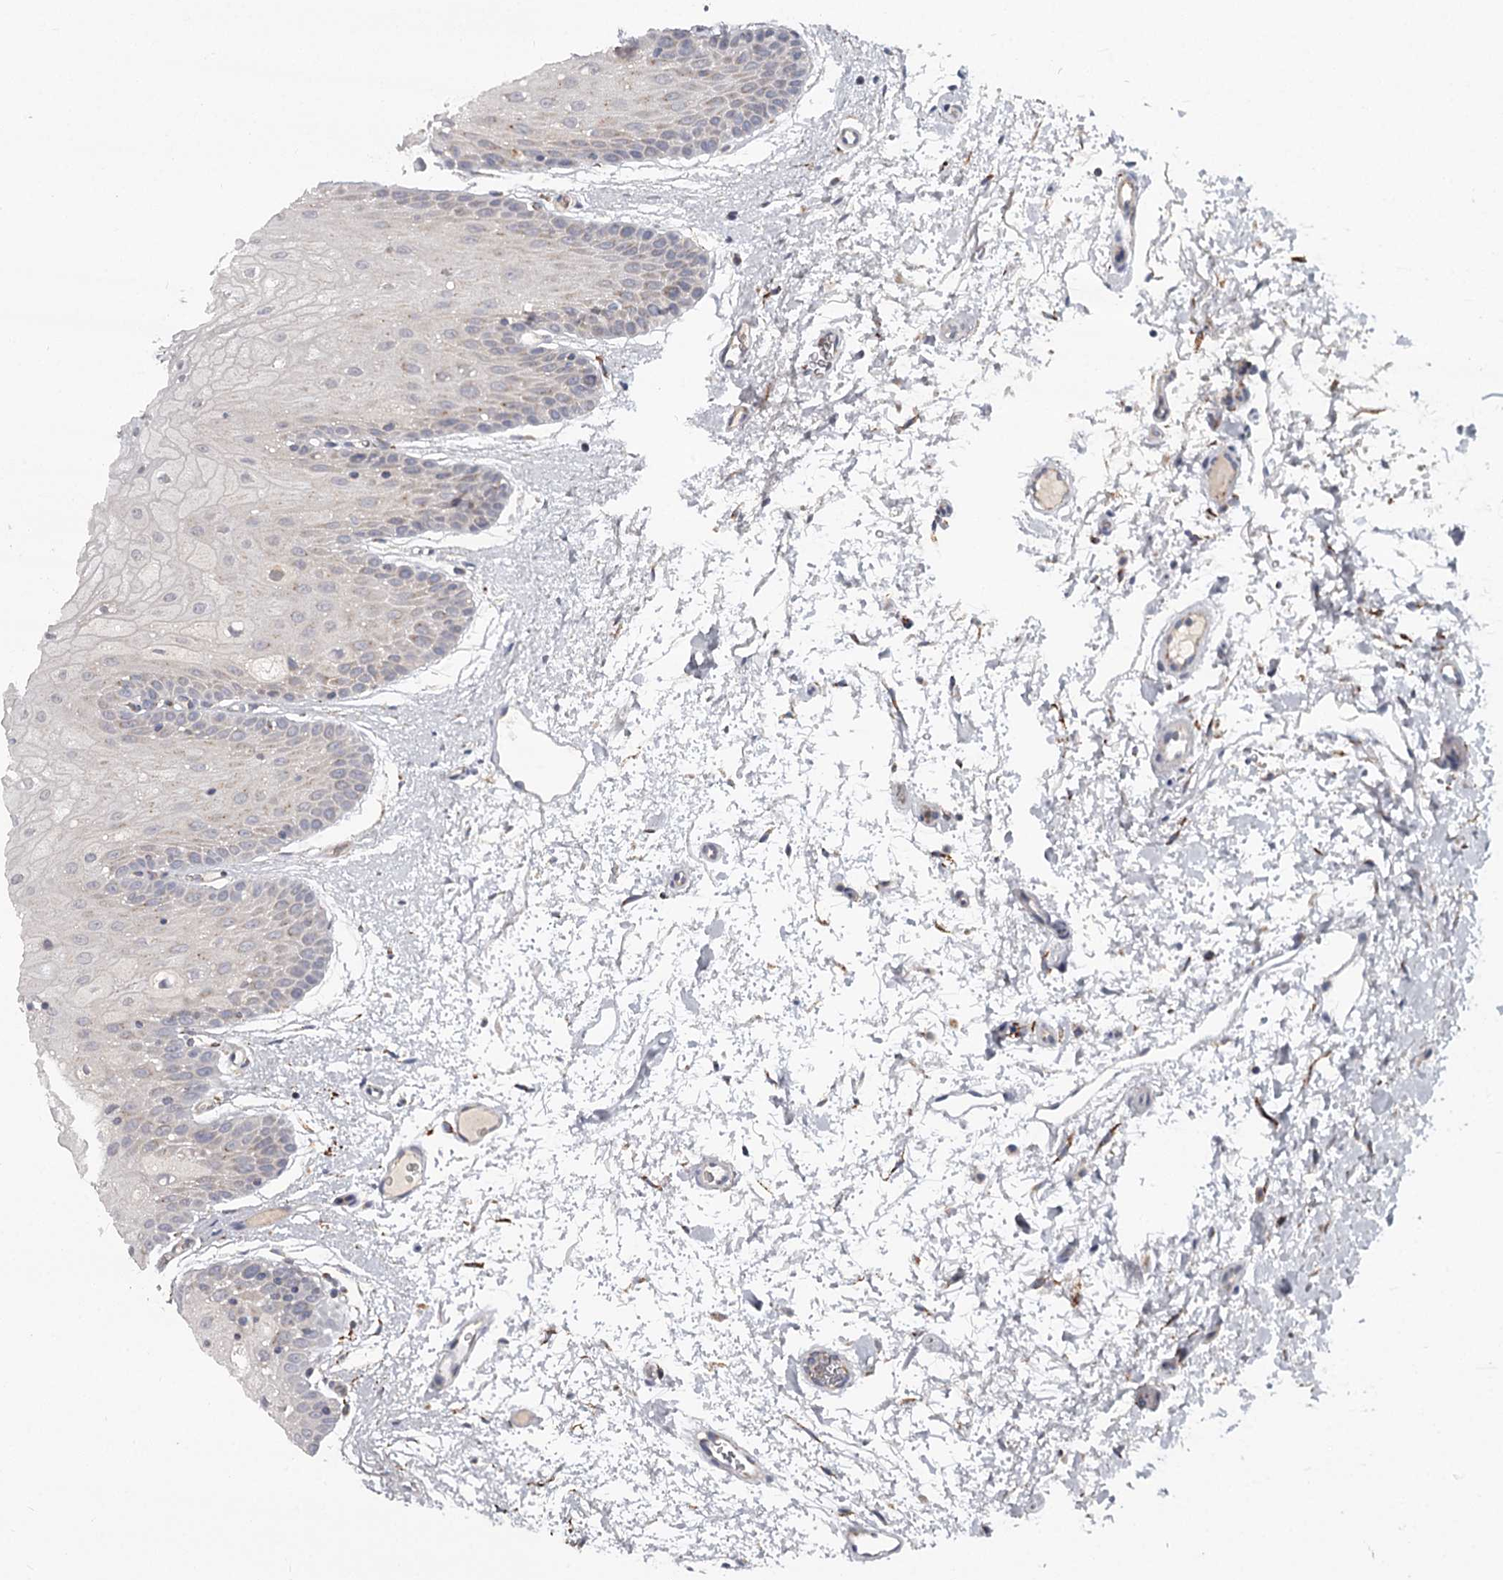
{"staining": {"intensity": "negative", "quantity": "none", "location": "none"}, "tissue": "oral mucosa", "cell_type": "Squamous epithelial cells", "image_type": "normal", "snomed": [{"axis": "morphology", "description": "Normal tissue, NOS"}, {"axis": "topography", "description": "Oral tissue"}, {"axis": "topography", "description": "Tounge, NOS"}], "caption": "Immunohistochemistry photomicrograph of benign oral mucosa: human oral mucosa stained with DAB reveals no significant protein positivity in squamous epithelial cells. Brightfield microscopy of IHC stained with DAB (3,3'-diaminobenzidine) (brown) and hematoxylin (blue), captured at high magnification.", "gene": "CDC123", "patient": {"sex": "female", "age": 73}}